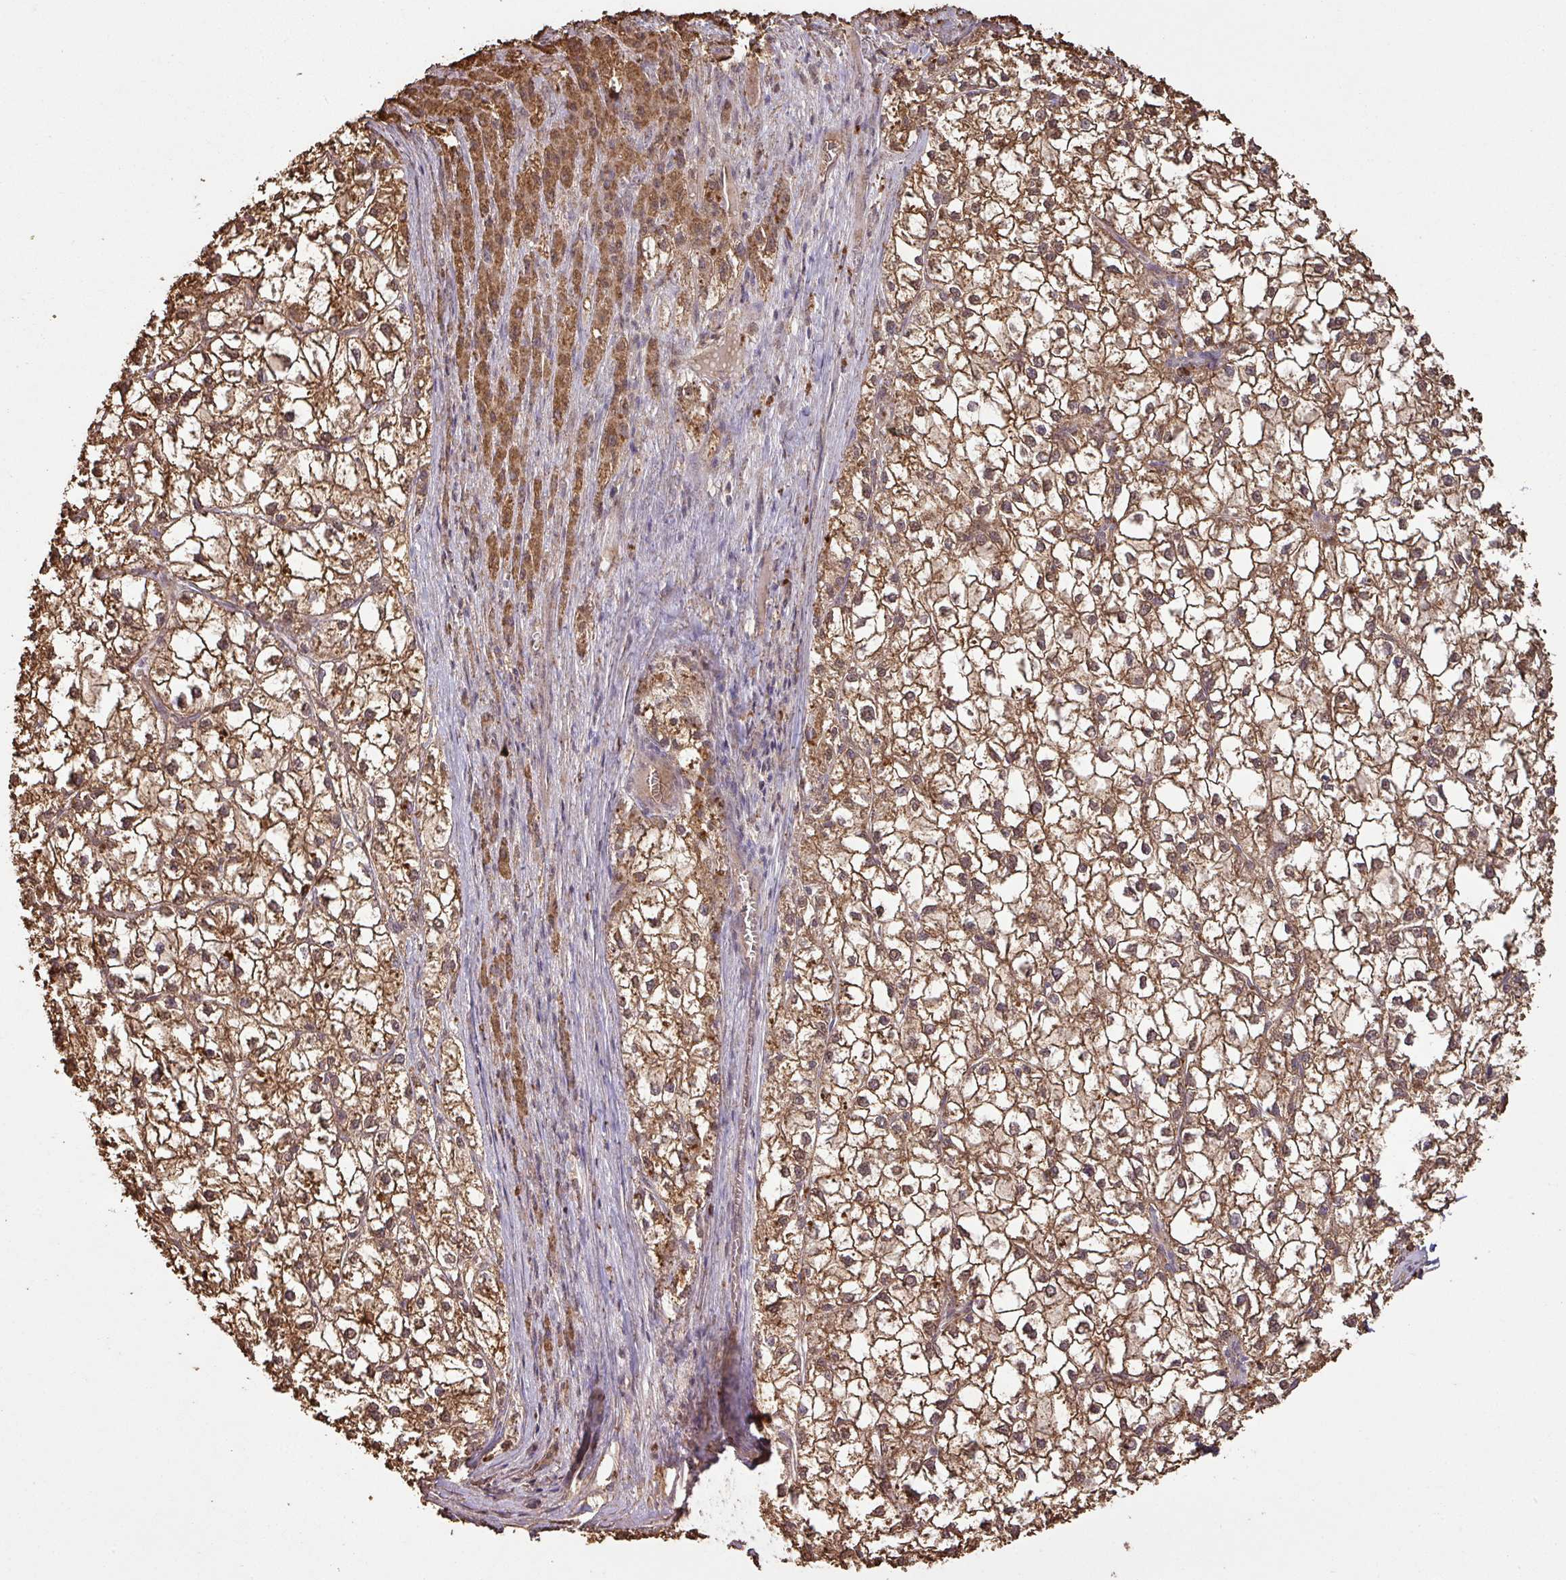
{"staining": {"intensity": "moderate", "quantity": ">75%", "location": "cytoplasmic/membranous"}, "tissue": "liver cancer", "cell_type": "Tumor cells", "image_type": "cancer", "snomed": [{"axis": "morphology", "description": "Carcinoma, Hepatocellular, NOS"}, {"axis": "topography", "description": "Liver"}], "caption": "Liver cancer stained for a protein (brown) demonstrates moderate cytoplasmic/membranous positive staining in approximately >75% of tumor cells.", "gene": "ATAT1", "patient": {"sex": "female", "age": 43}}